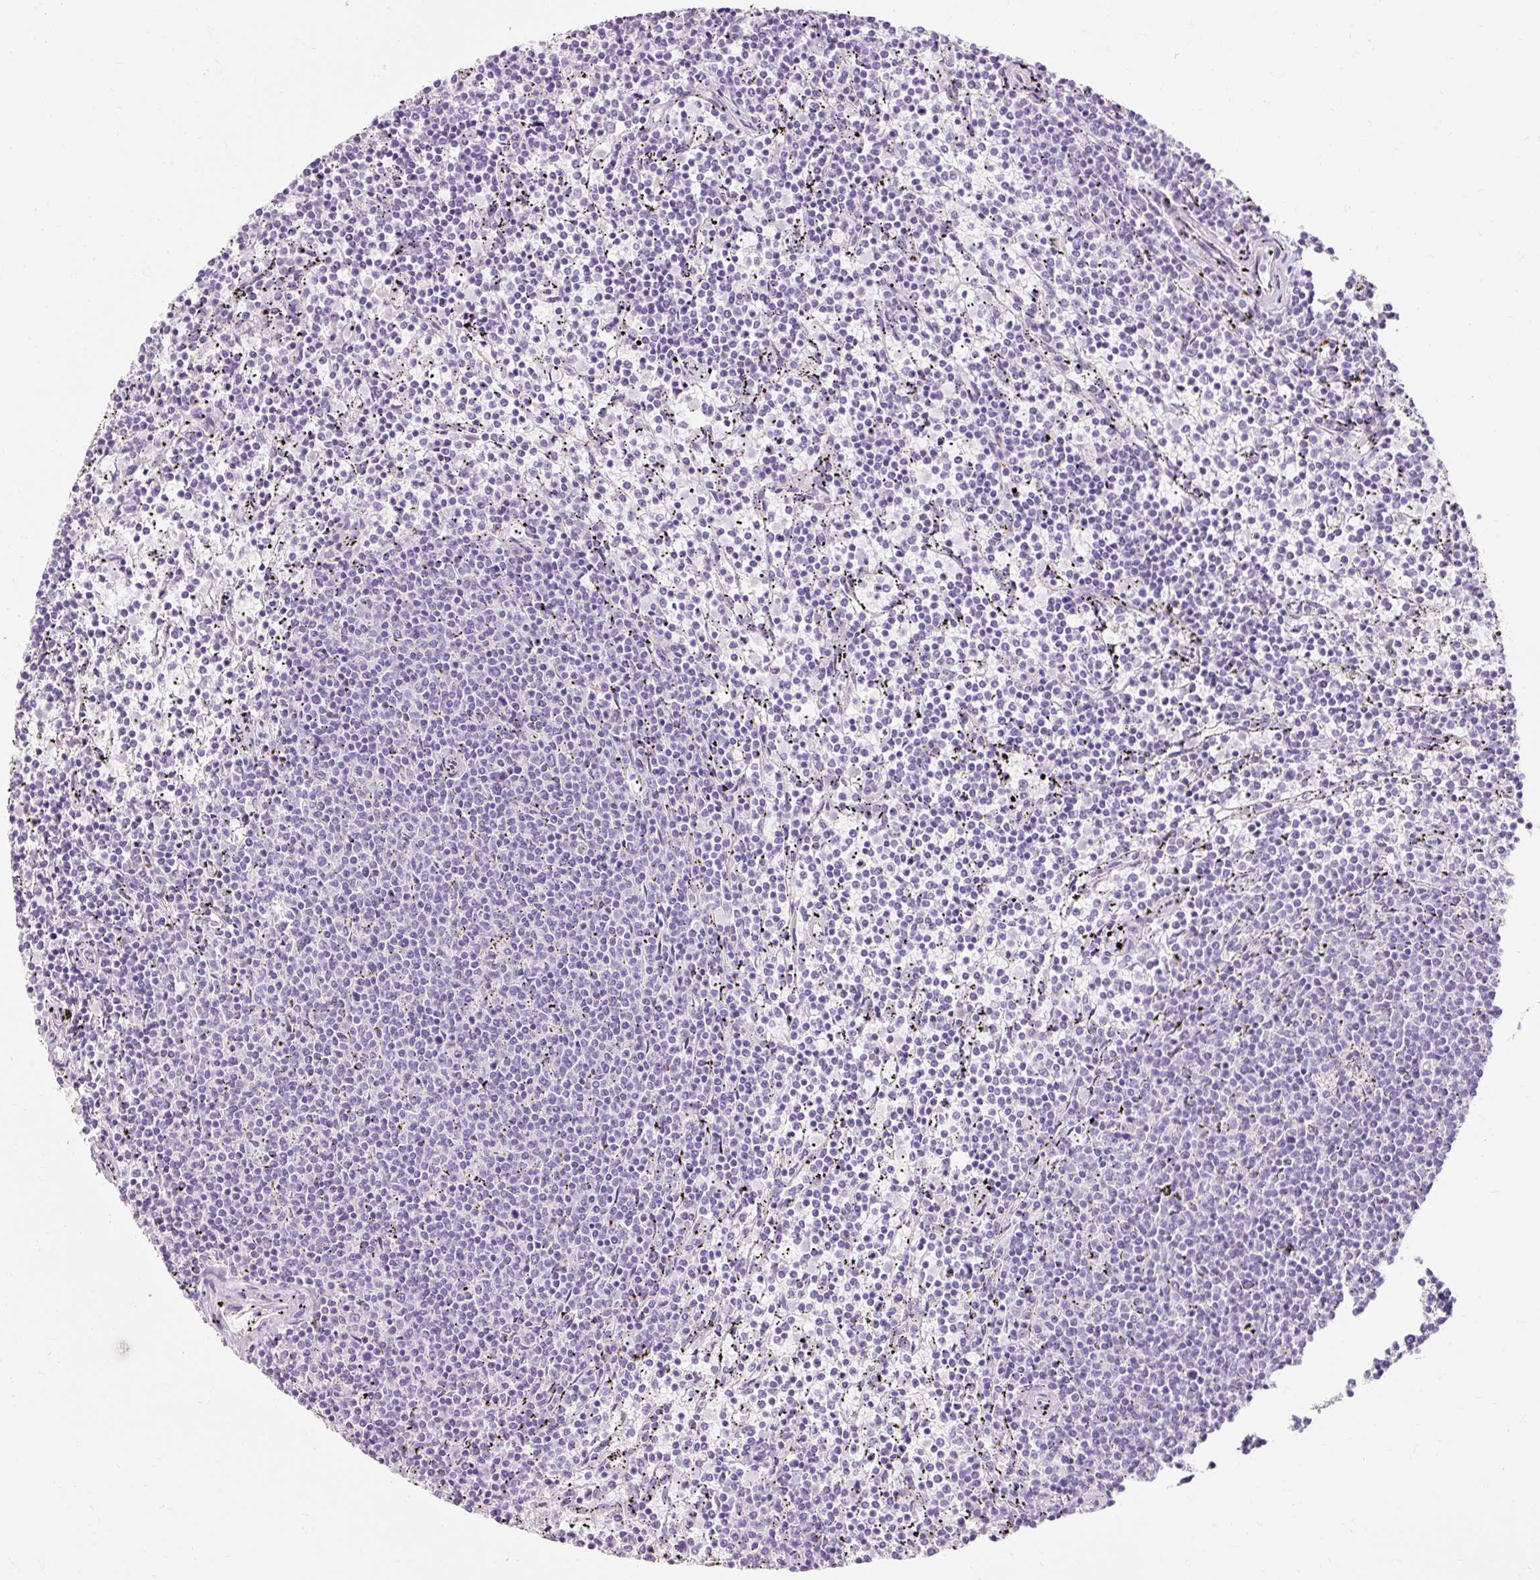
{"staining": {"intensity": "negative", "quantity": "none", "location": "none"}, "tissue": "lymphoma", "cell_type": "Tumor cells", "image_type": "cancer", "snomed": [{"axis": "morphology", "description": "Malignant lymphoma, non-Hodgkin's type, Low grade"}, {"axis": "topography", "description": "Spleen"}], "caption": "Immunohistochemistry (IHC) photomicrograph of lymphoma stained for a protein (brown), which demonstrates no positivity in tumor cells.", "gene": "TMEM213", "patient": {"sex": "female", "age": 50}}